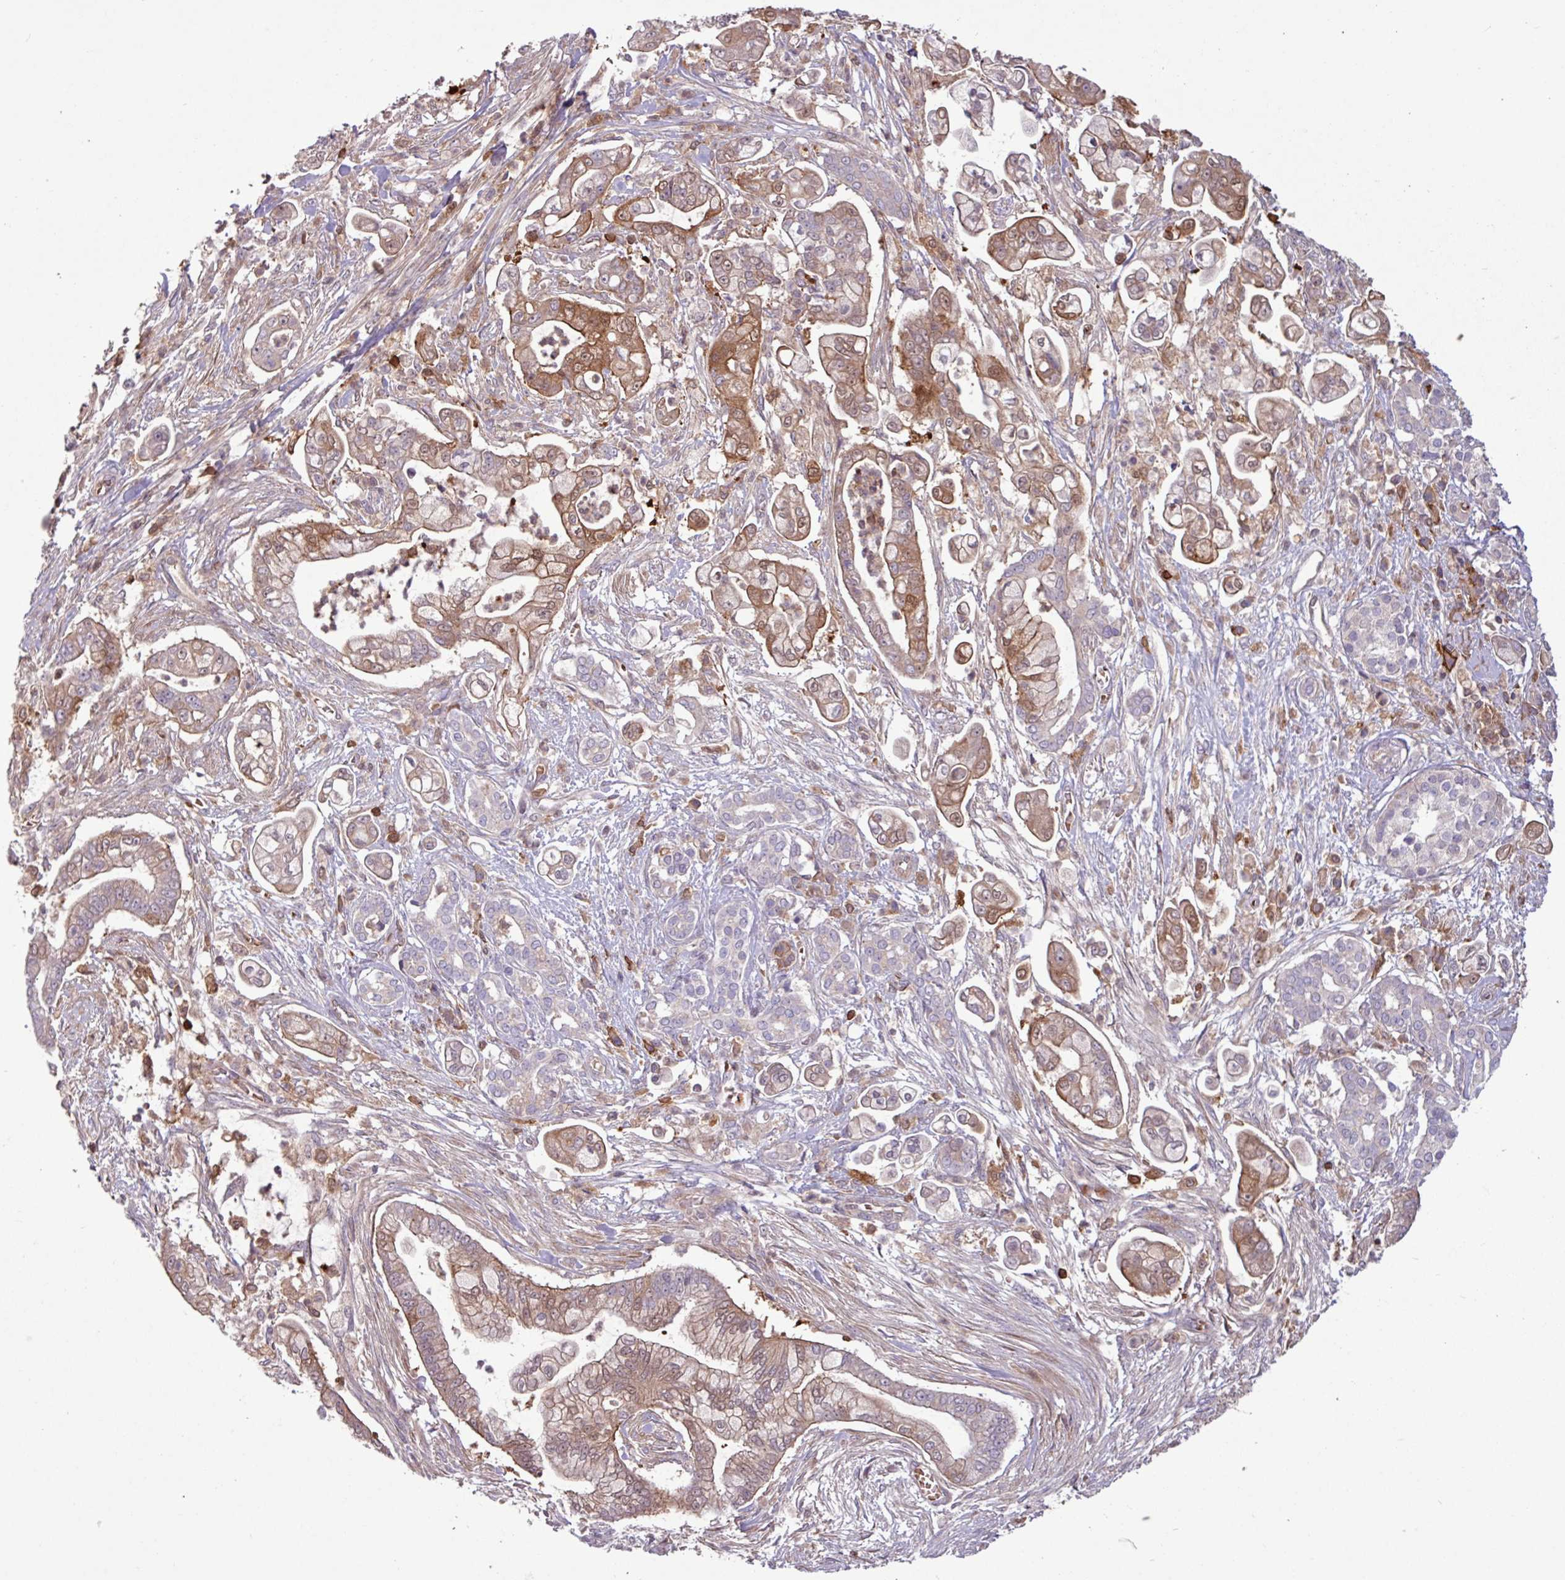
{"staining": {"intensity": "moderate", "quantity": "25%-75%", "location": "cytoplasmic/membranous,nuclear"}, "tissue": "pancreatic cancer", "cell_type": "Tumor cells", "image_type": "cancer", "snomed": [{"axis": "morphology", "description": "Adenocarcinoma, NOS"}, {"axis": "topography", "description": "Pancreas"}], "caption": "Human pancreatic adenocarcinoma stained with a protein marker displays moderate staining in tumor cells.", "gene": "SEC61G", "patient": {"sex": "female", "age": 69}}